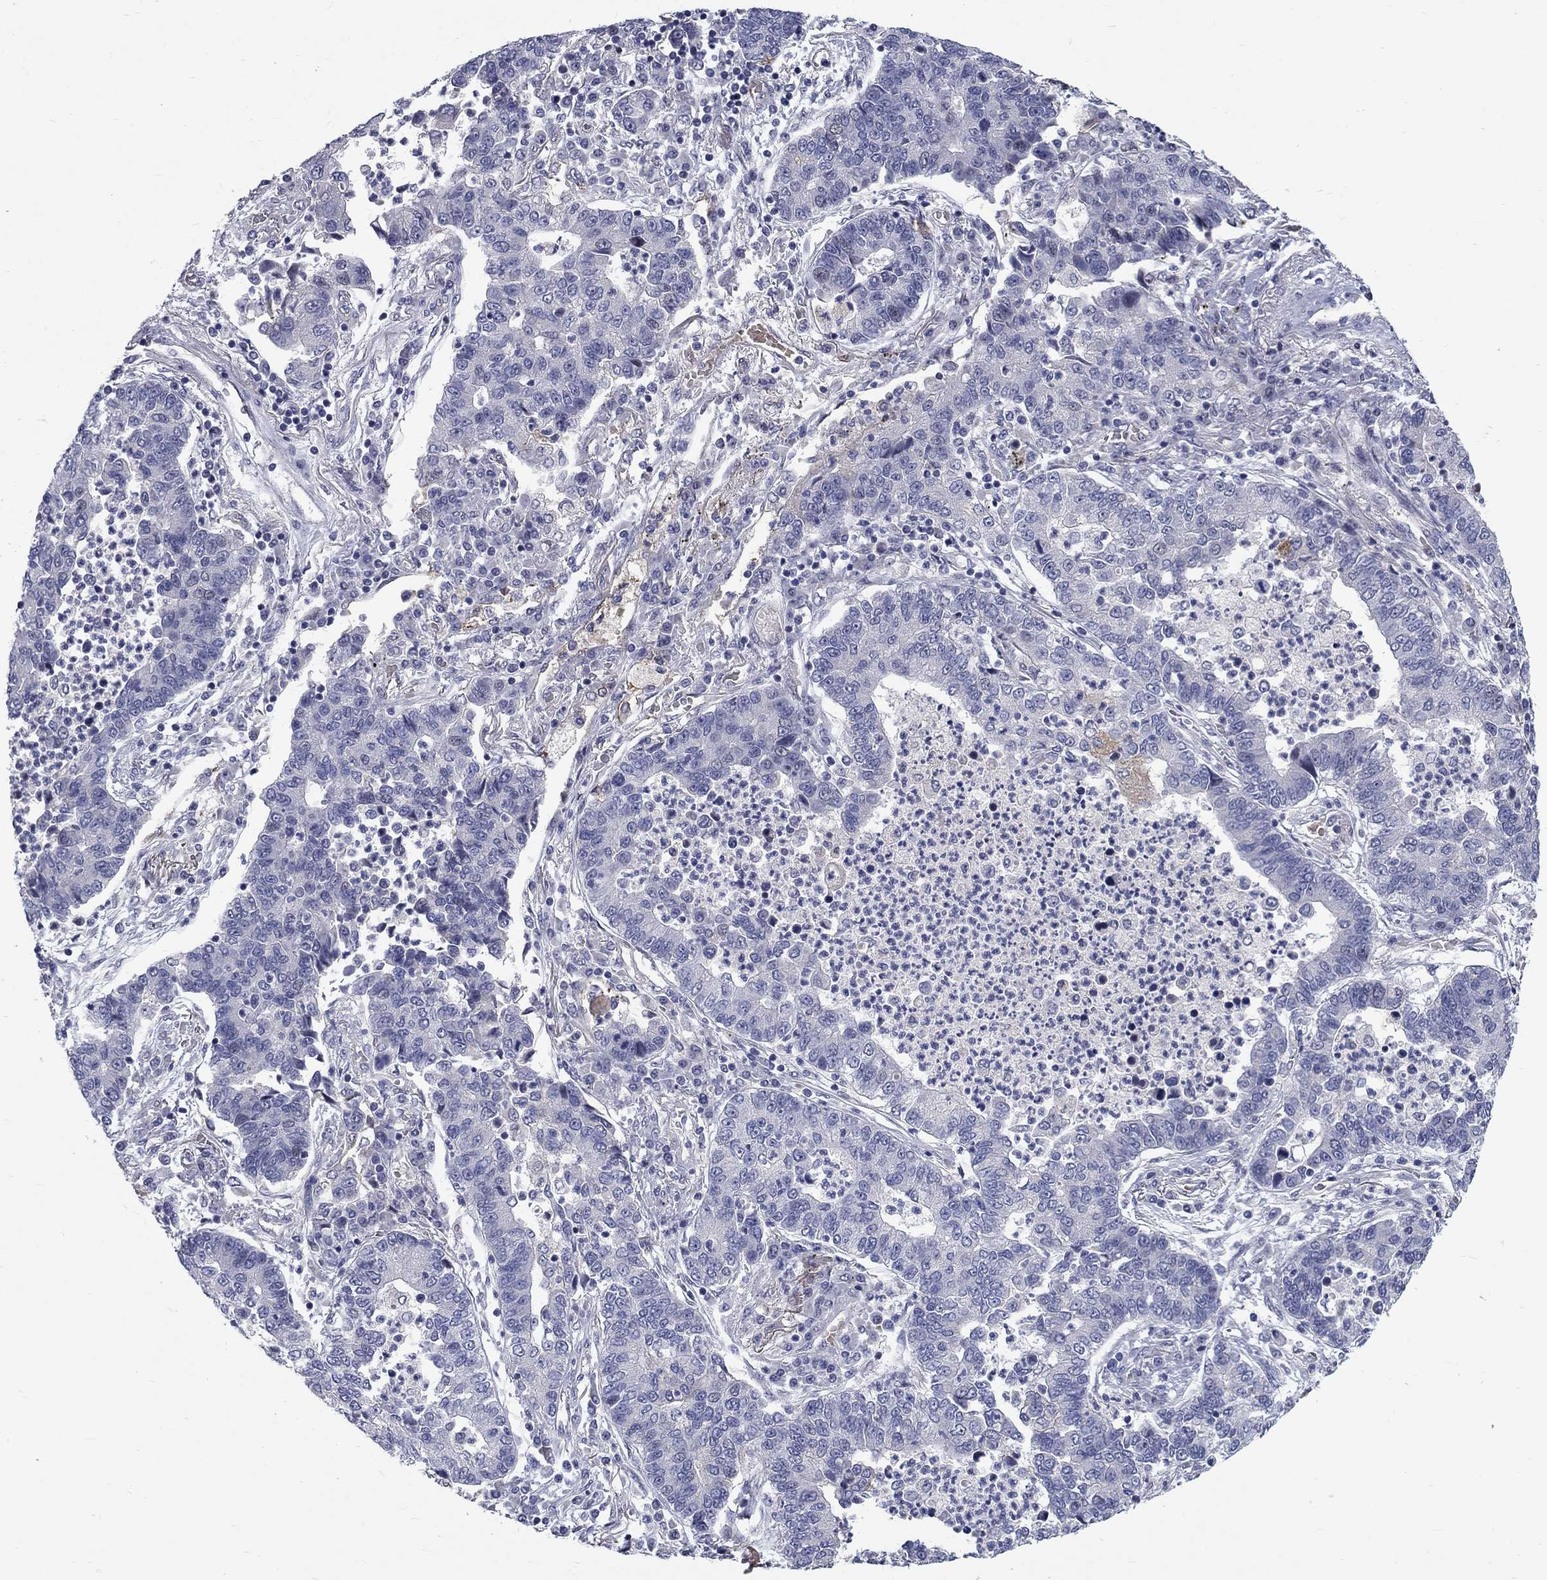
{"staining": {"intensity": "negative", "quantity": "none", "location": "none"}, "tissue": "lung cancer", "cell_type": "Tumor cells", "image_type": "cancer", "snomed": [{"axis": "morphology", "description": "Adenocarcinoma, NOS"}, {"axis": "topography", "description": "Lung"}], "caption": "IHC of lung adenocarcinoma reveals no staining in tumor cells.", "gene": "SLC1A1", "patient": {"sex": "female", "age": 57}}